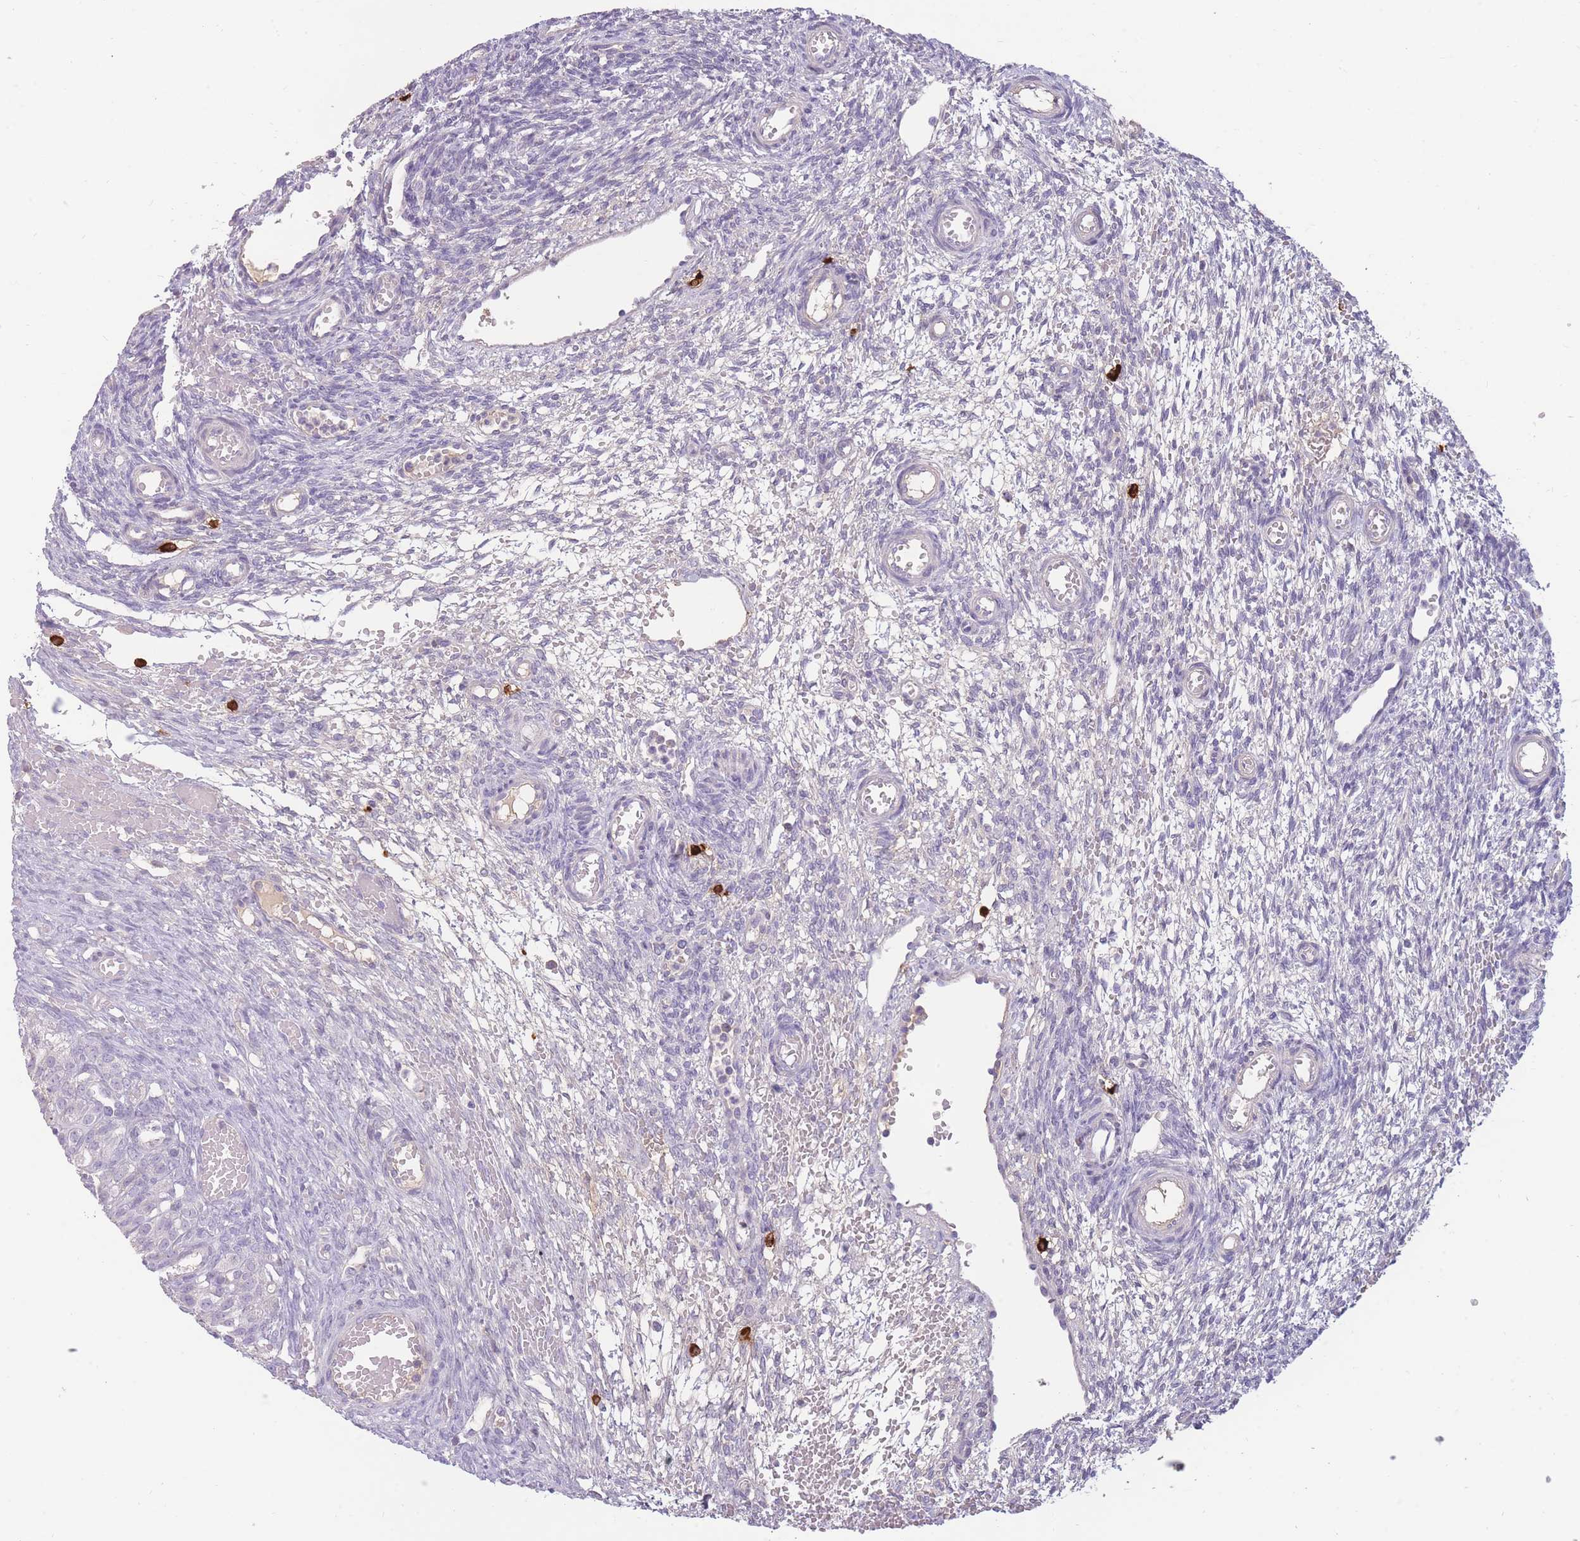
{"staining": {"intensity": "negative", "quantity": "none", "location": "none"}, "tissue": "ovary", "cell_type": "Follicle cells", "image_type": "normal", "snomed": [{"axis": "morphology", "description": "Normal tissue, NOS"}, {"axis": "topography", "description": "Ovary"}], "caption": "The photomicrograph demonstrates no significant expression in follicle cells of ovary.", "gene": "TPSD1", "patient": {"sex": "female", "age": 39}}